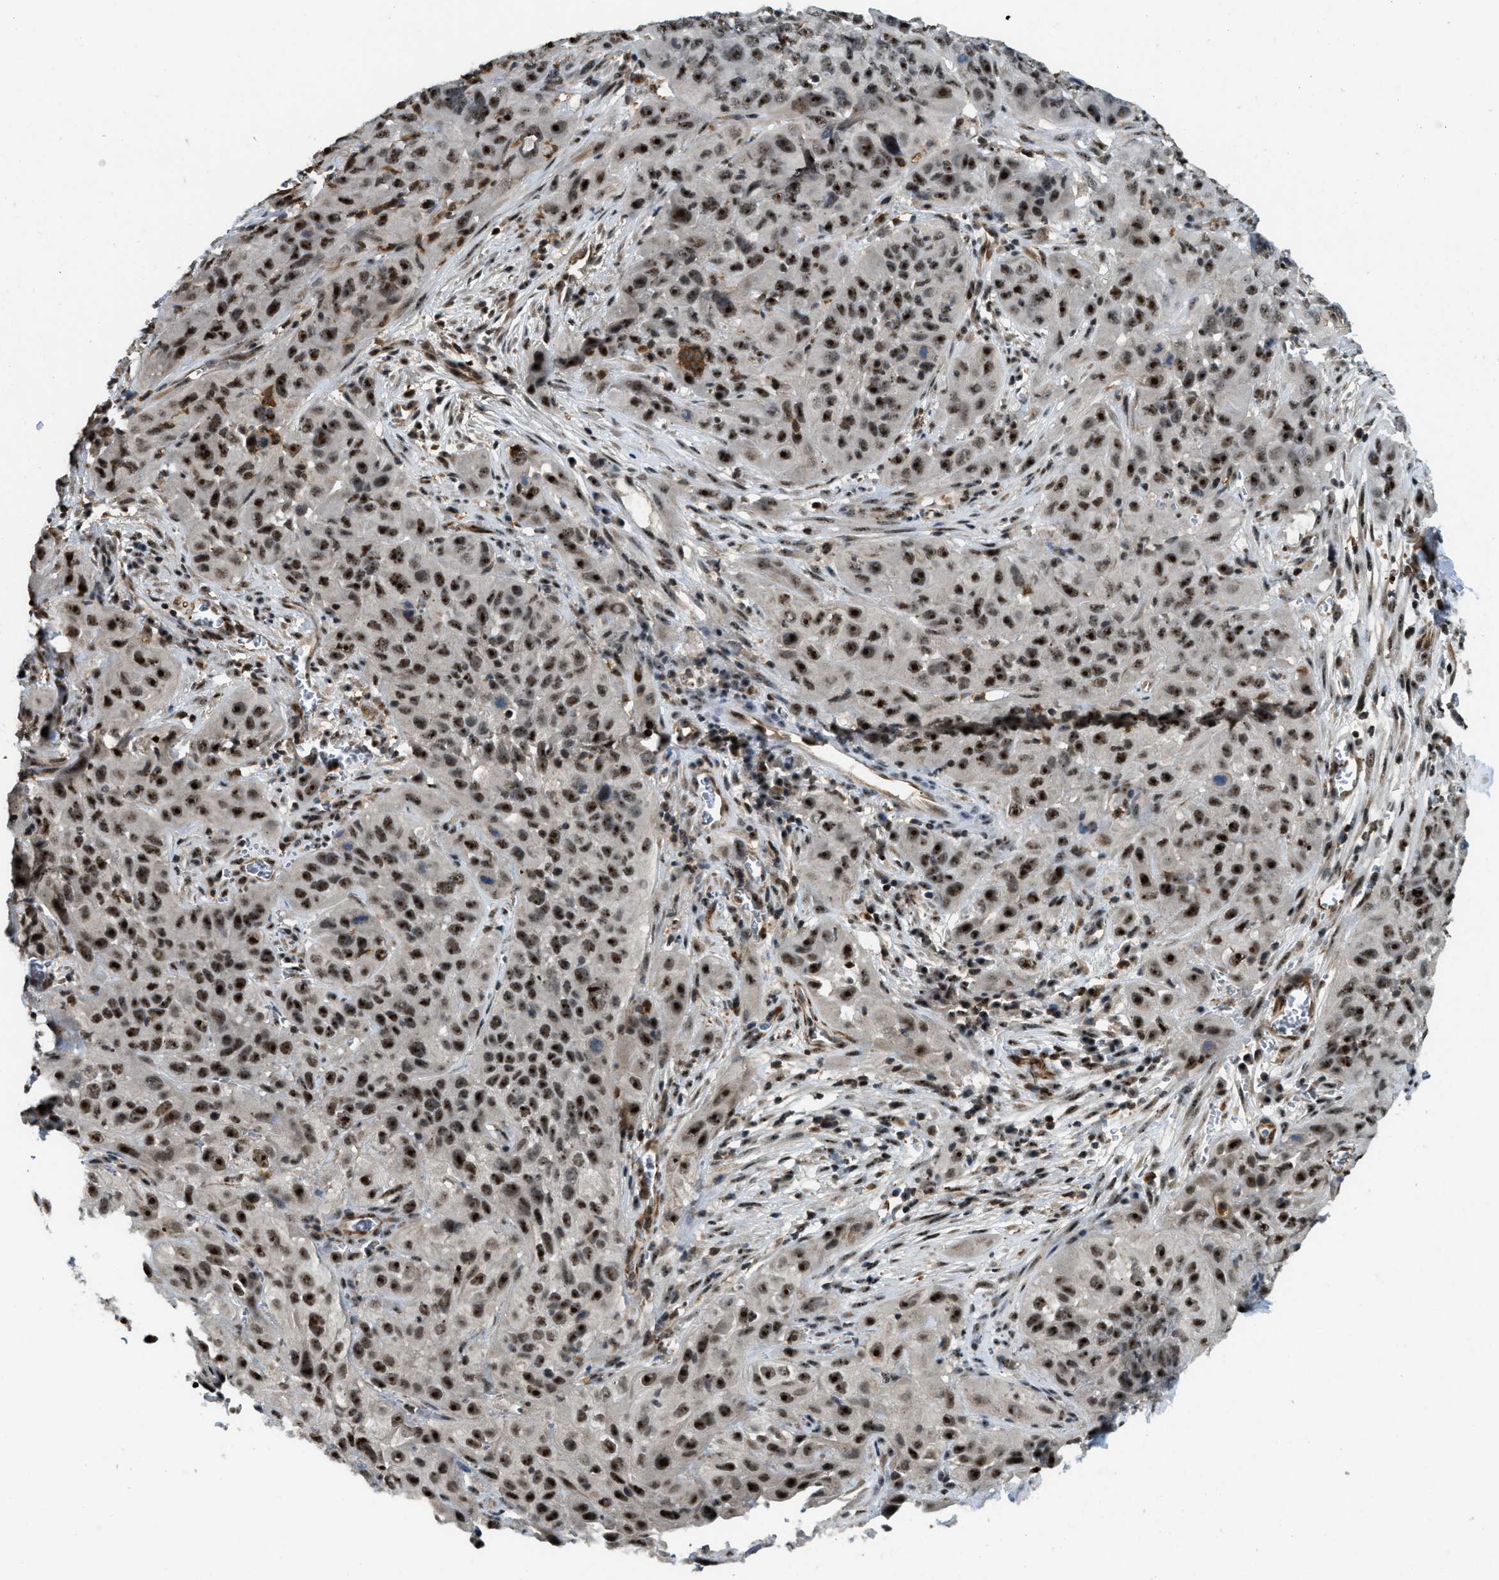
{"staining": {"intensity": "strong", "quantity": ">75%", "location": "nuclear"}, "tissue": "cervical cancer", "cell_type": "Tumor cells", "image_type": "cancer", "snomed": [{"axis": "morphology", "description": "Squamous cell carcinoma, NOS"}, {"axis": "topography", "description": "Cervix"}], "caption": "Tumor cells reveal high levels of strong nuclear staining in approximately >75% of cells in cervical cancer. Immunohistochemistry stains the protein in brown and the nuclei are stained blue.", "gene": "E2F1", "patient": {"sex": "female", "age": 32}}